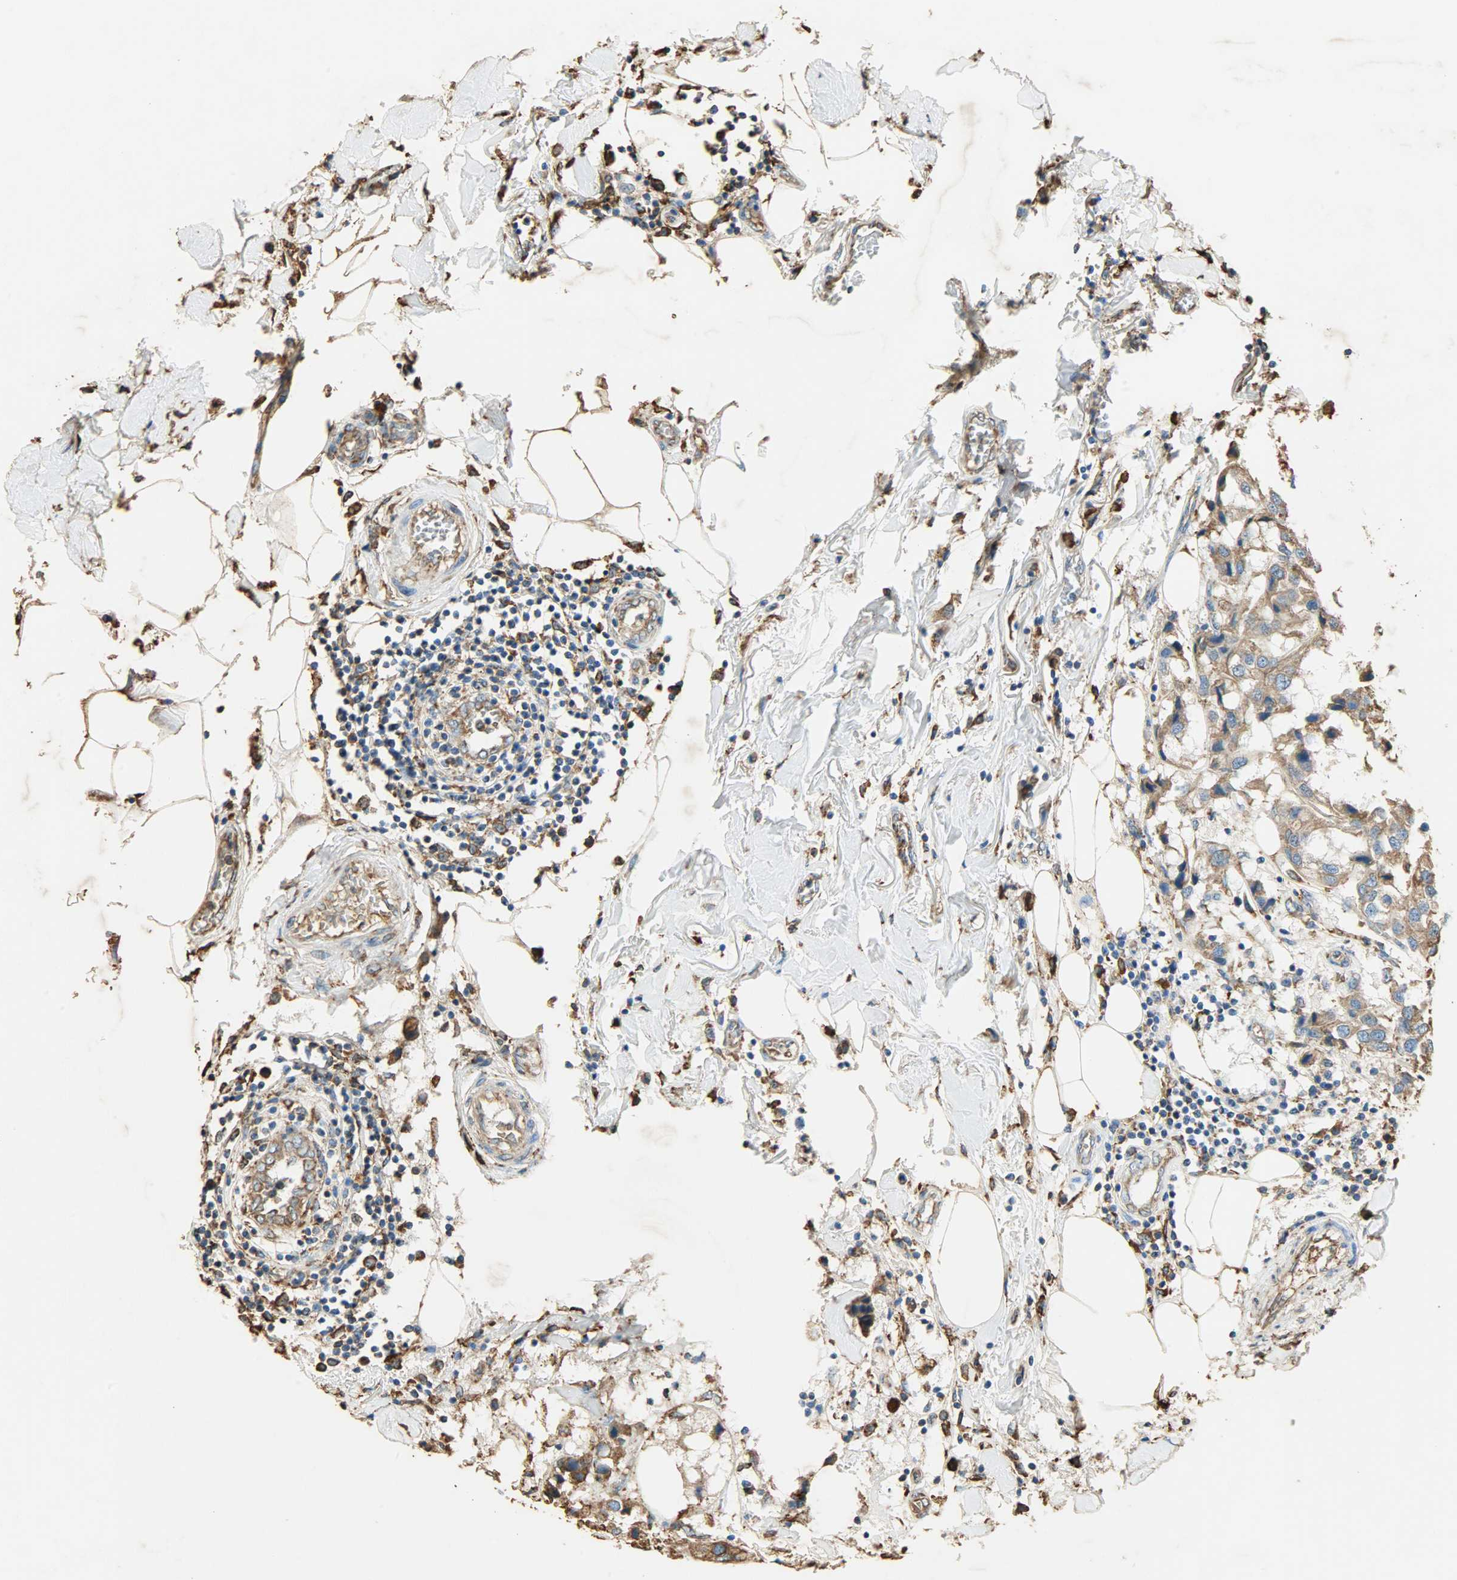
{"staining": {"intensity": "moderate", "quantity": ">75%", "location": "cytoplasmic/membranous"}, "tissue": "breast cancer", "cell_type": "Tumor cells", "image_type": "cancer", "snomed": [{"axis": "morphology", "description": "Duct carcinoma"}, {"axis": "topography", "description": "Breast"}], "caption": "Immunohistochemical staining of breast cancer exhibits moderate cytoplasmic/membranous protein expression in approximately >75% of tumor cells.", "gene": "HSP90B1", "patient": {"sex": "female", "age": 80}}